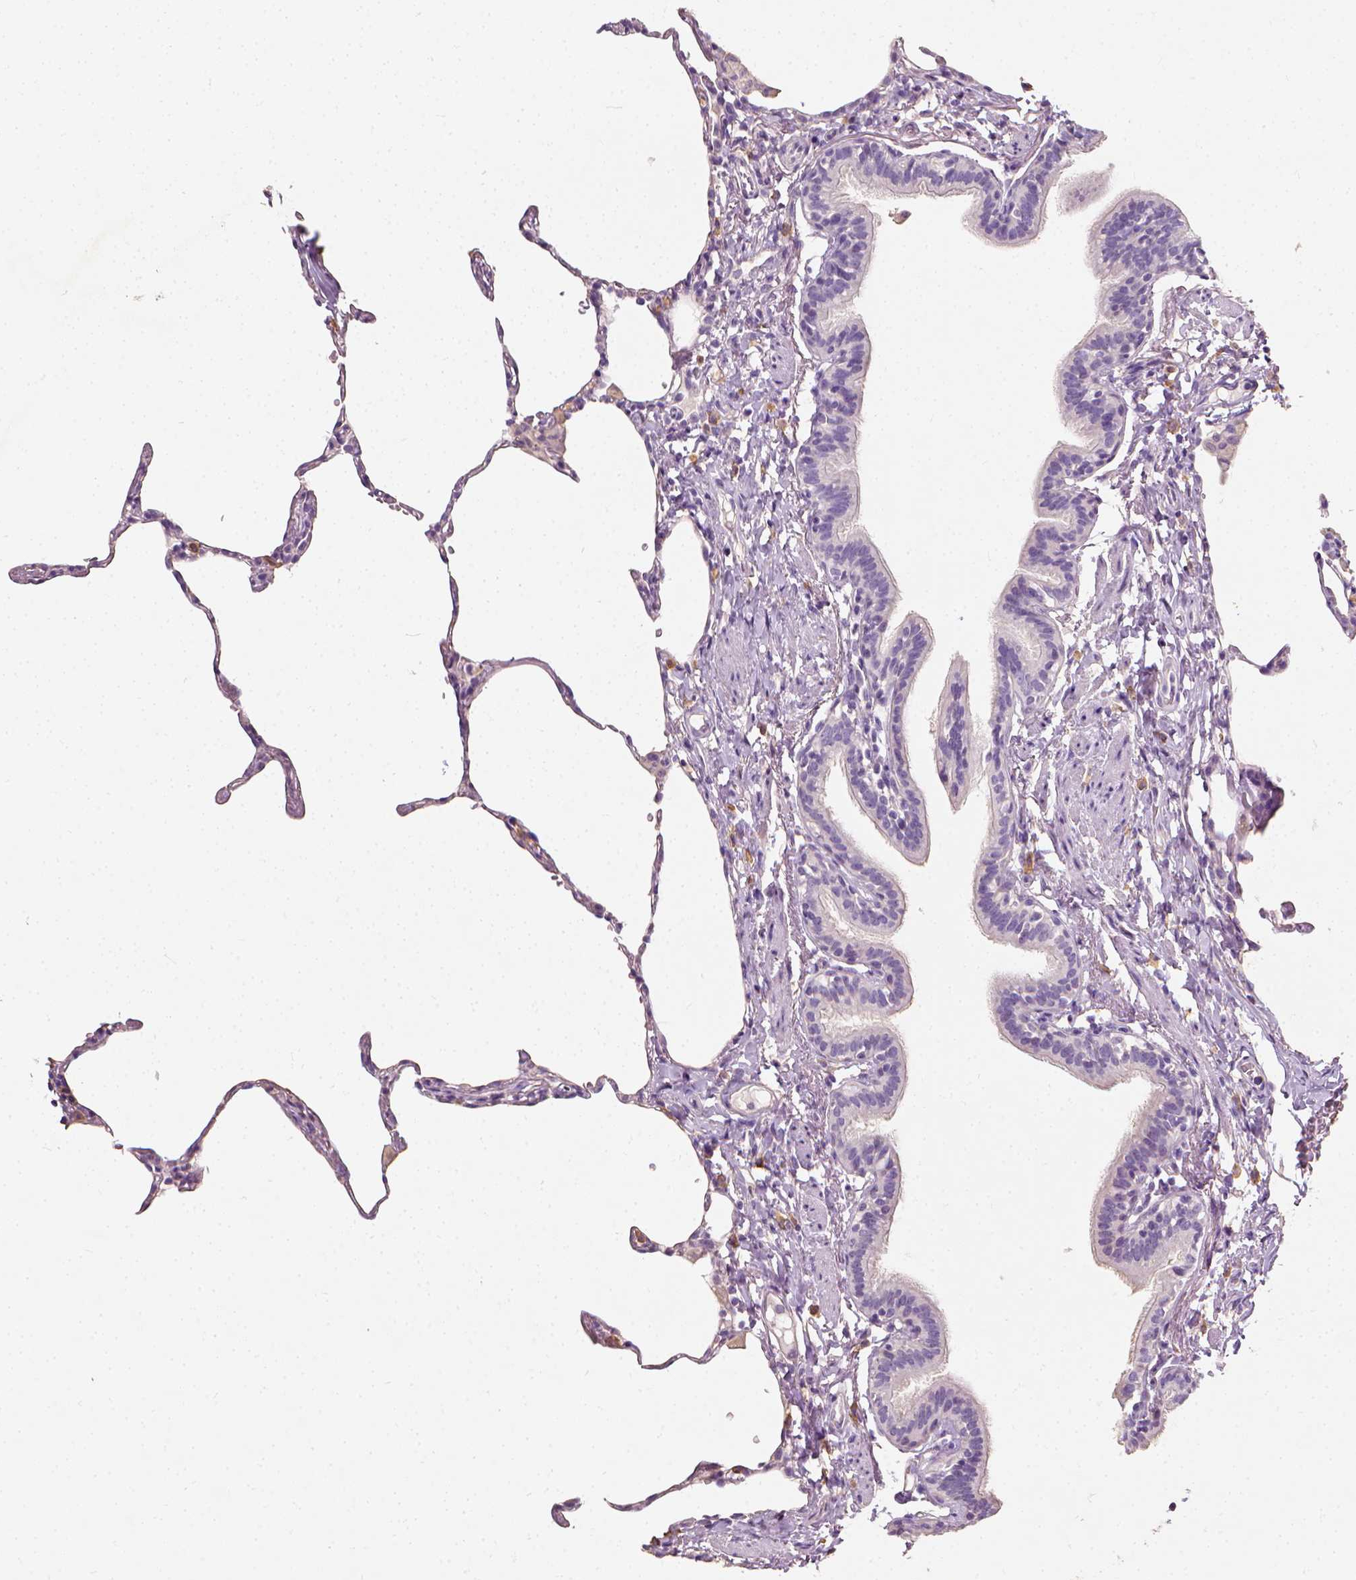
{"staining": {"intensity": "negative", "quantity": "none", "location": "none"}, "tissue": "lung", "cell_type": "Alveolar cells", "image_type": "normal", "snomed": [{"axis": "morphology", "description": "Normal tissue, NOS"}, {"axis": "topography", "description": "Lung"}], "caption": "Immunohistochemistry histopathology image of benign human lung stained for a protein (brown), which exhibits no expression in alveolar cells.", "gene": "DHCR24", "patient": {"sex": "female", "age": 57}}